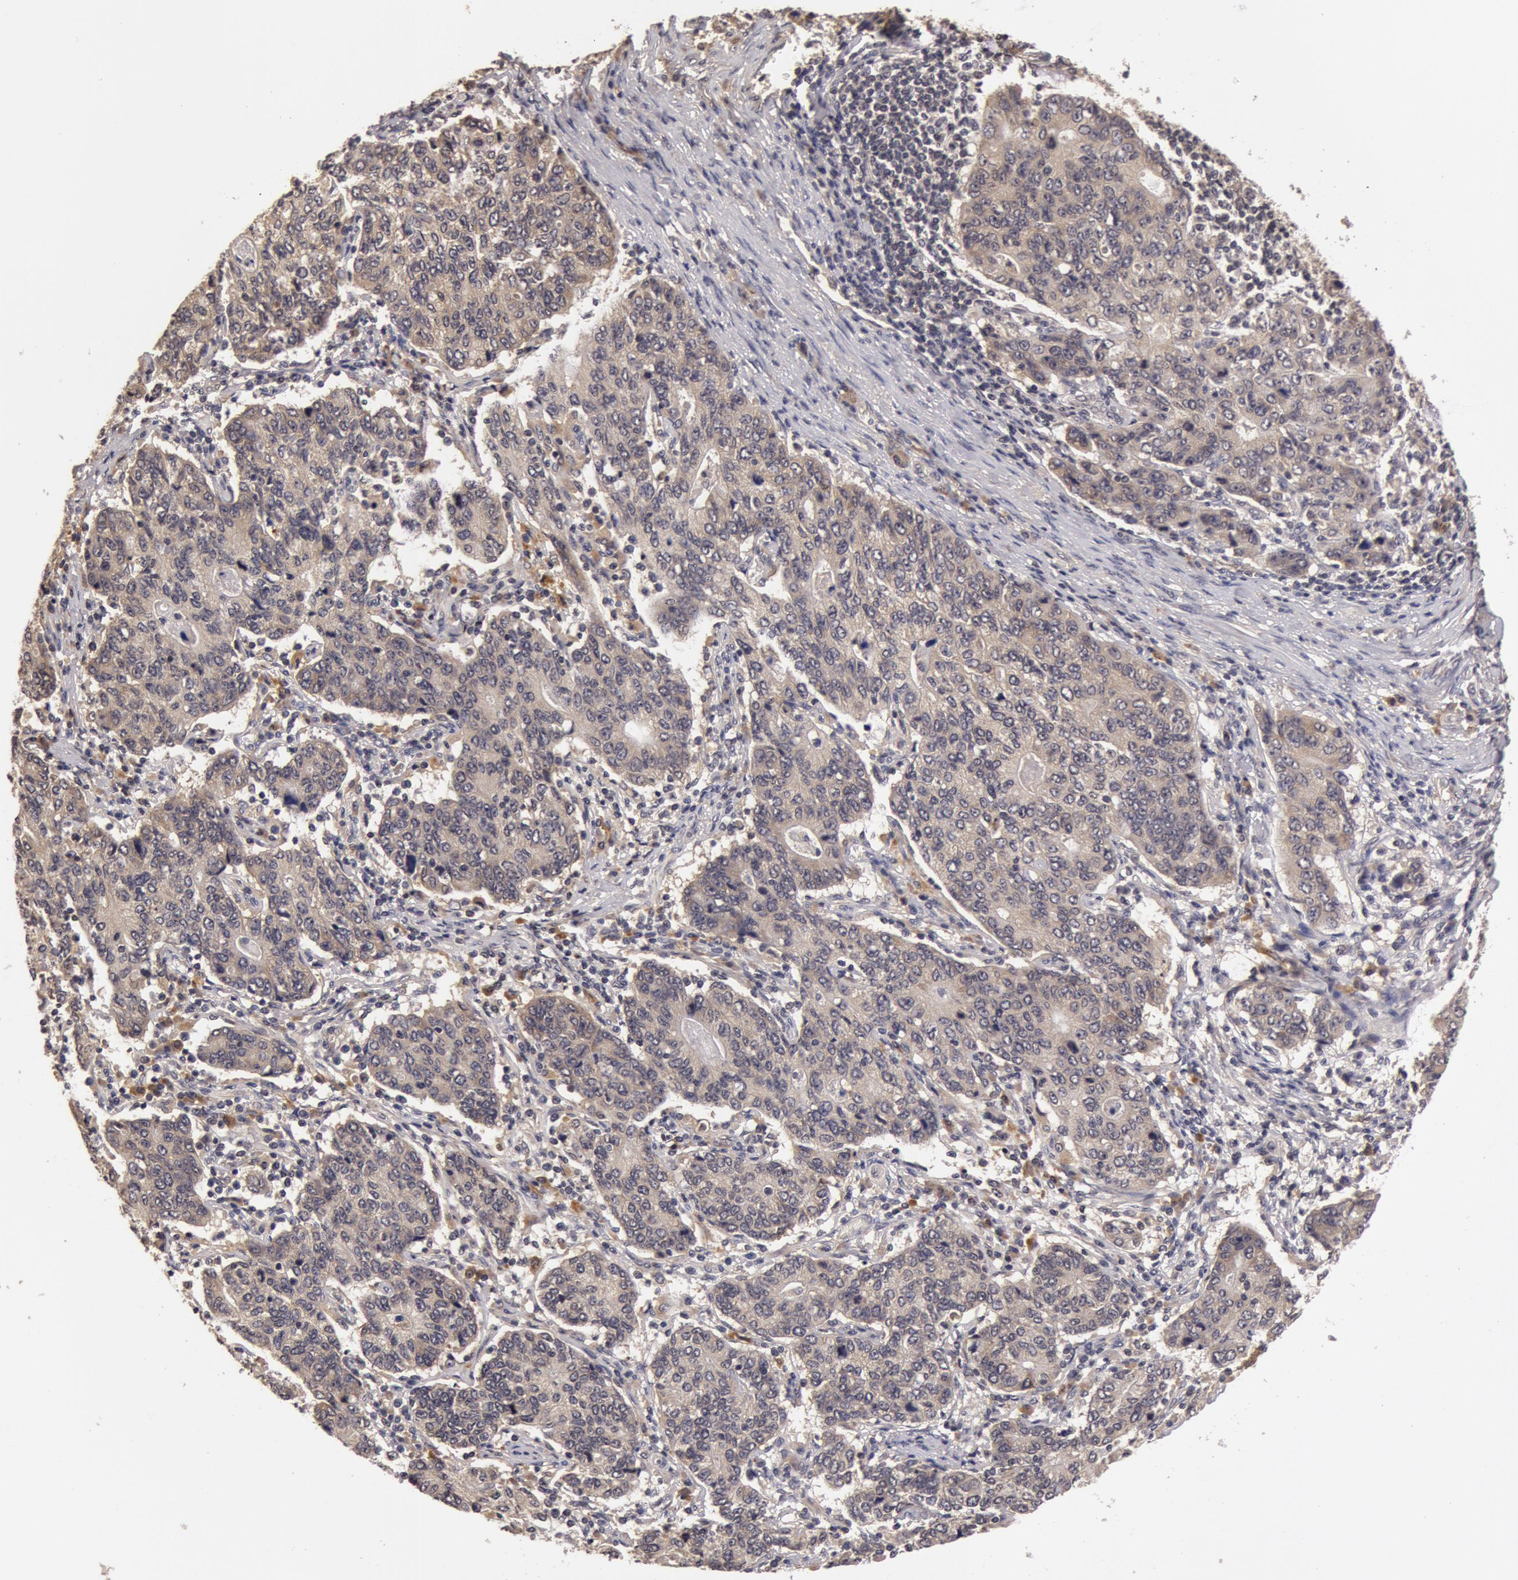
{"staining": {"intensity": "weak", "quantity": ">75%", "location": "cytoplasmic/membranous"}, "tissue": "stomach cancer", "cell_type": "Tumor cells", "image_type": "cancer", "snomed": [{"axis": "morphology", "description": "Adenocarcinoma, NOS"}, {"axis": "topography", "description": "Esophagus"}, {"axis": "topography", "description": "Stomach"}], "caption": "This is an image of IHC staining of stomach cancer, which shows weak expression in the cytoplasmic/membranous of tumor cells.", "gene": "BCHE", "patient": {"sex": "male", "age": 74}}